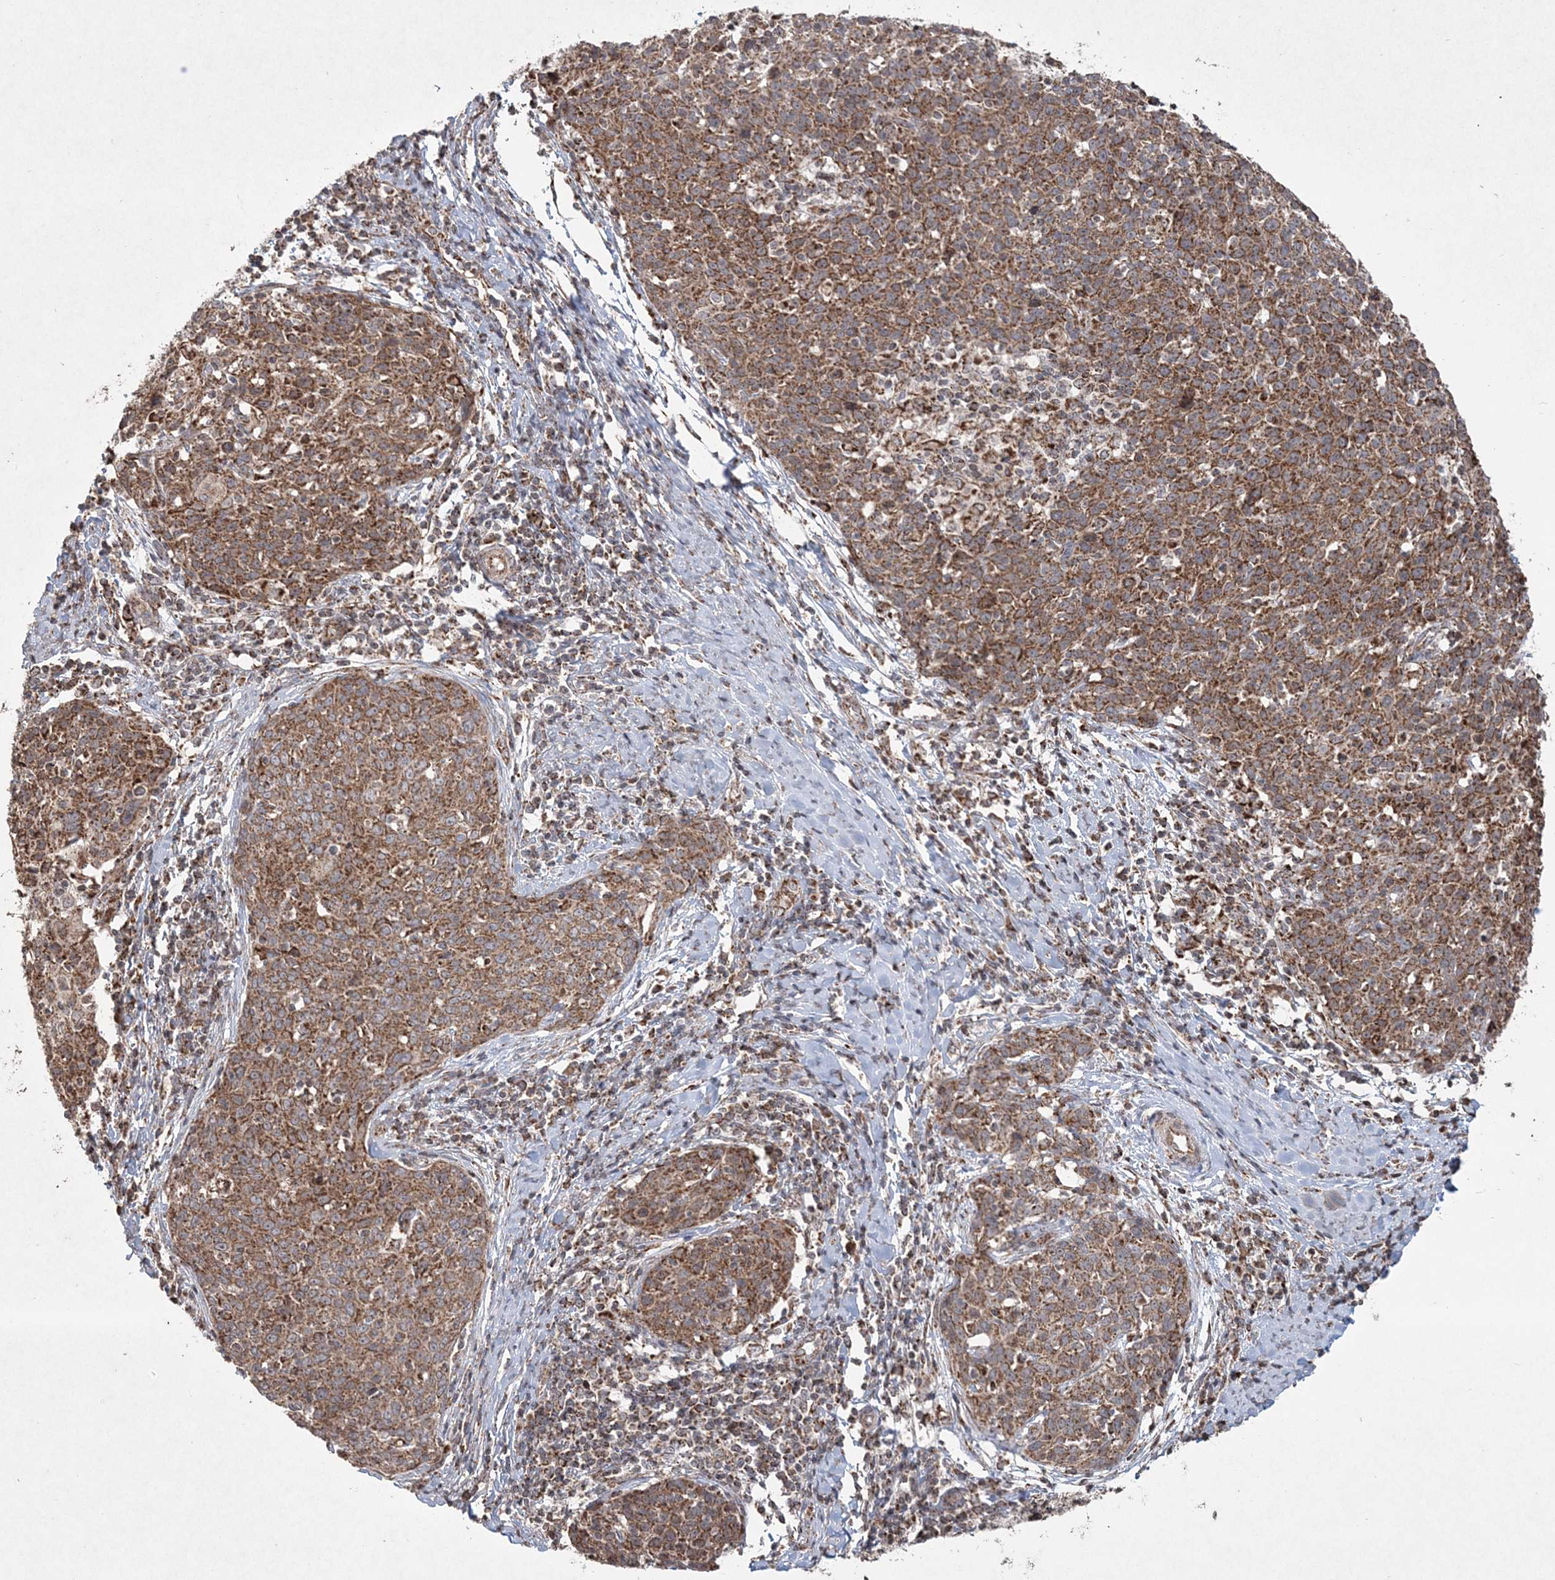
{"staining": {"intensity": "strong", "quantity": ">75%", "location": "cytoplasmic/membranous"}, "tissue": "cervical cancer", "cell_type": "Tumor cells", "image_type": "cancer", "snomed": [{"axis": "morphology", "description": "Squamous cell carcinoma, NOS"}, {"axis": "topography", "description": "Cervix"}], "caption": "Immunohistochemical staining of human cervical cancer (squamous cell carcinoma) exhibits strong cytoplasmic/membranous protein staining in approximately >75% of tumor cells. (IHC, brightfield microscopy, high magnification).", "gene": "LRPPRC", "patient": {"sex": "female", "age": 38}}